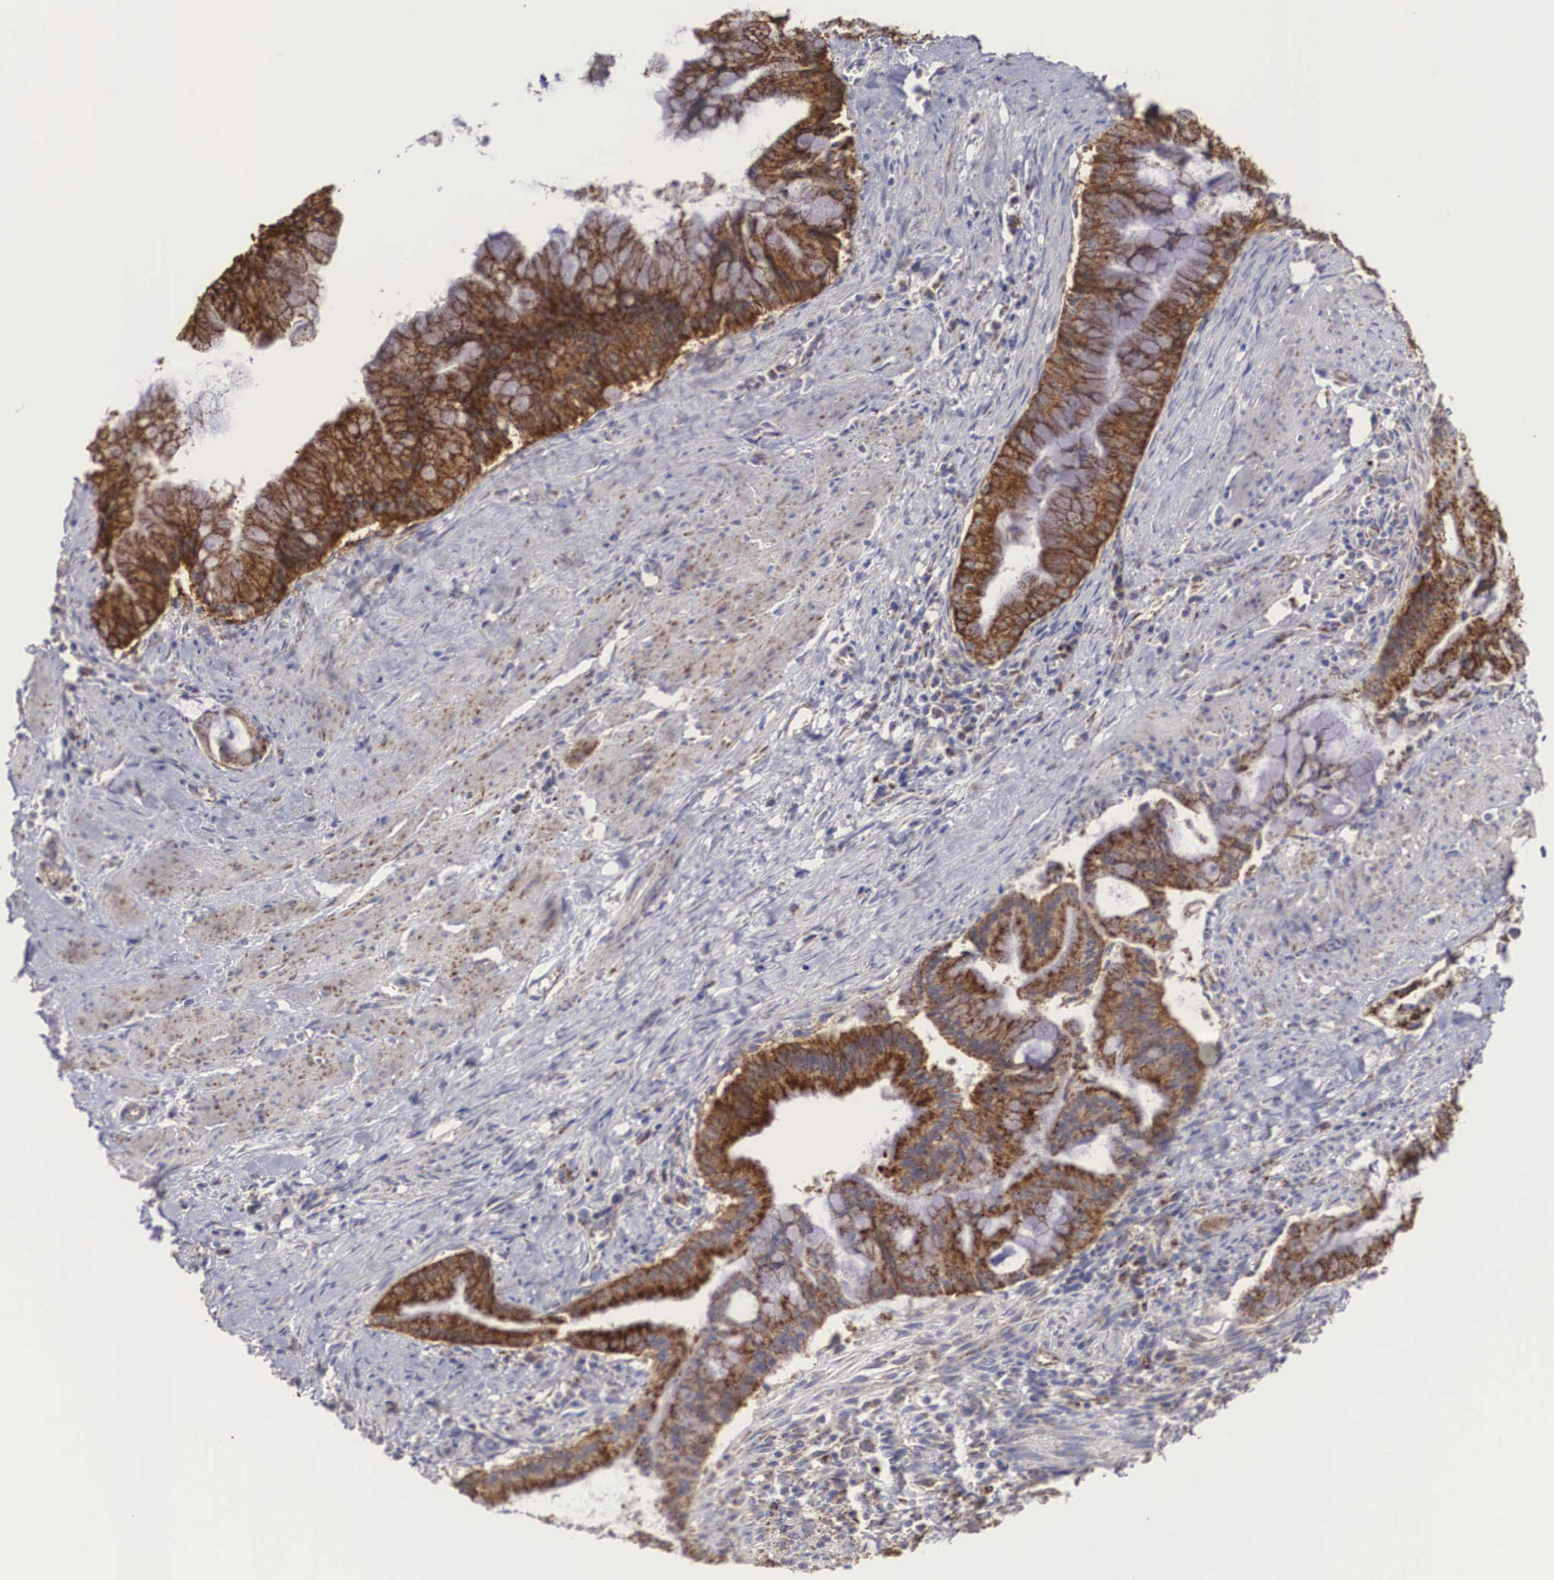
{"staining": {"intensity": "strong", "quantity": ">75%", "location": "cytoplasmic/membranous"}, "tissue": "pancreatic cancer", "cell_type": "Tumor cells", "image_type": "cancer", "snomed": [{"axis": "morphology", "description": "Adenocarcinoma, NOS"}, {"axis": "topography", "description": "Pancreas"}], "caption": "Pancreatic adenocarcinoma stained for a protein (brown) displays strong cytoplasmic/membranous positive positivity in approximately >75% of tumor cells.", "gene": "XPNPEP3", "patient": {"sex": "male", "age": 59}}